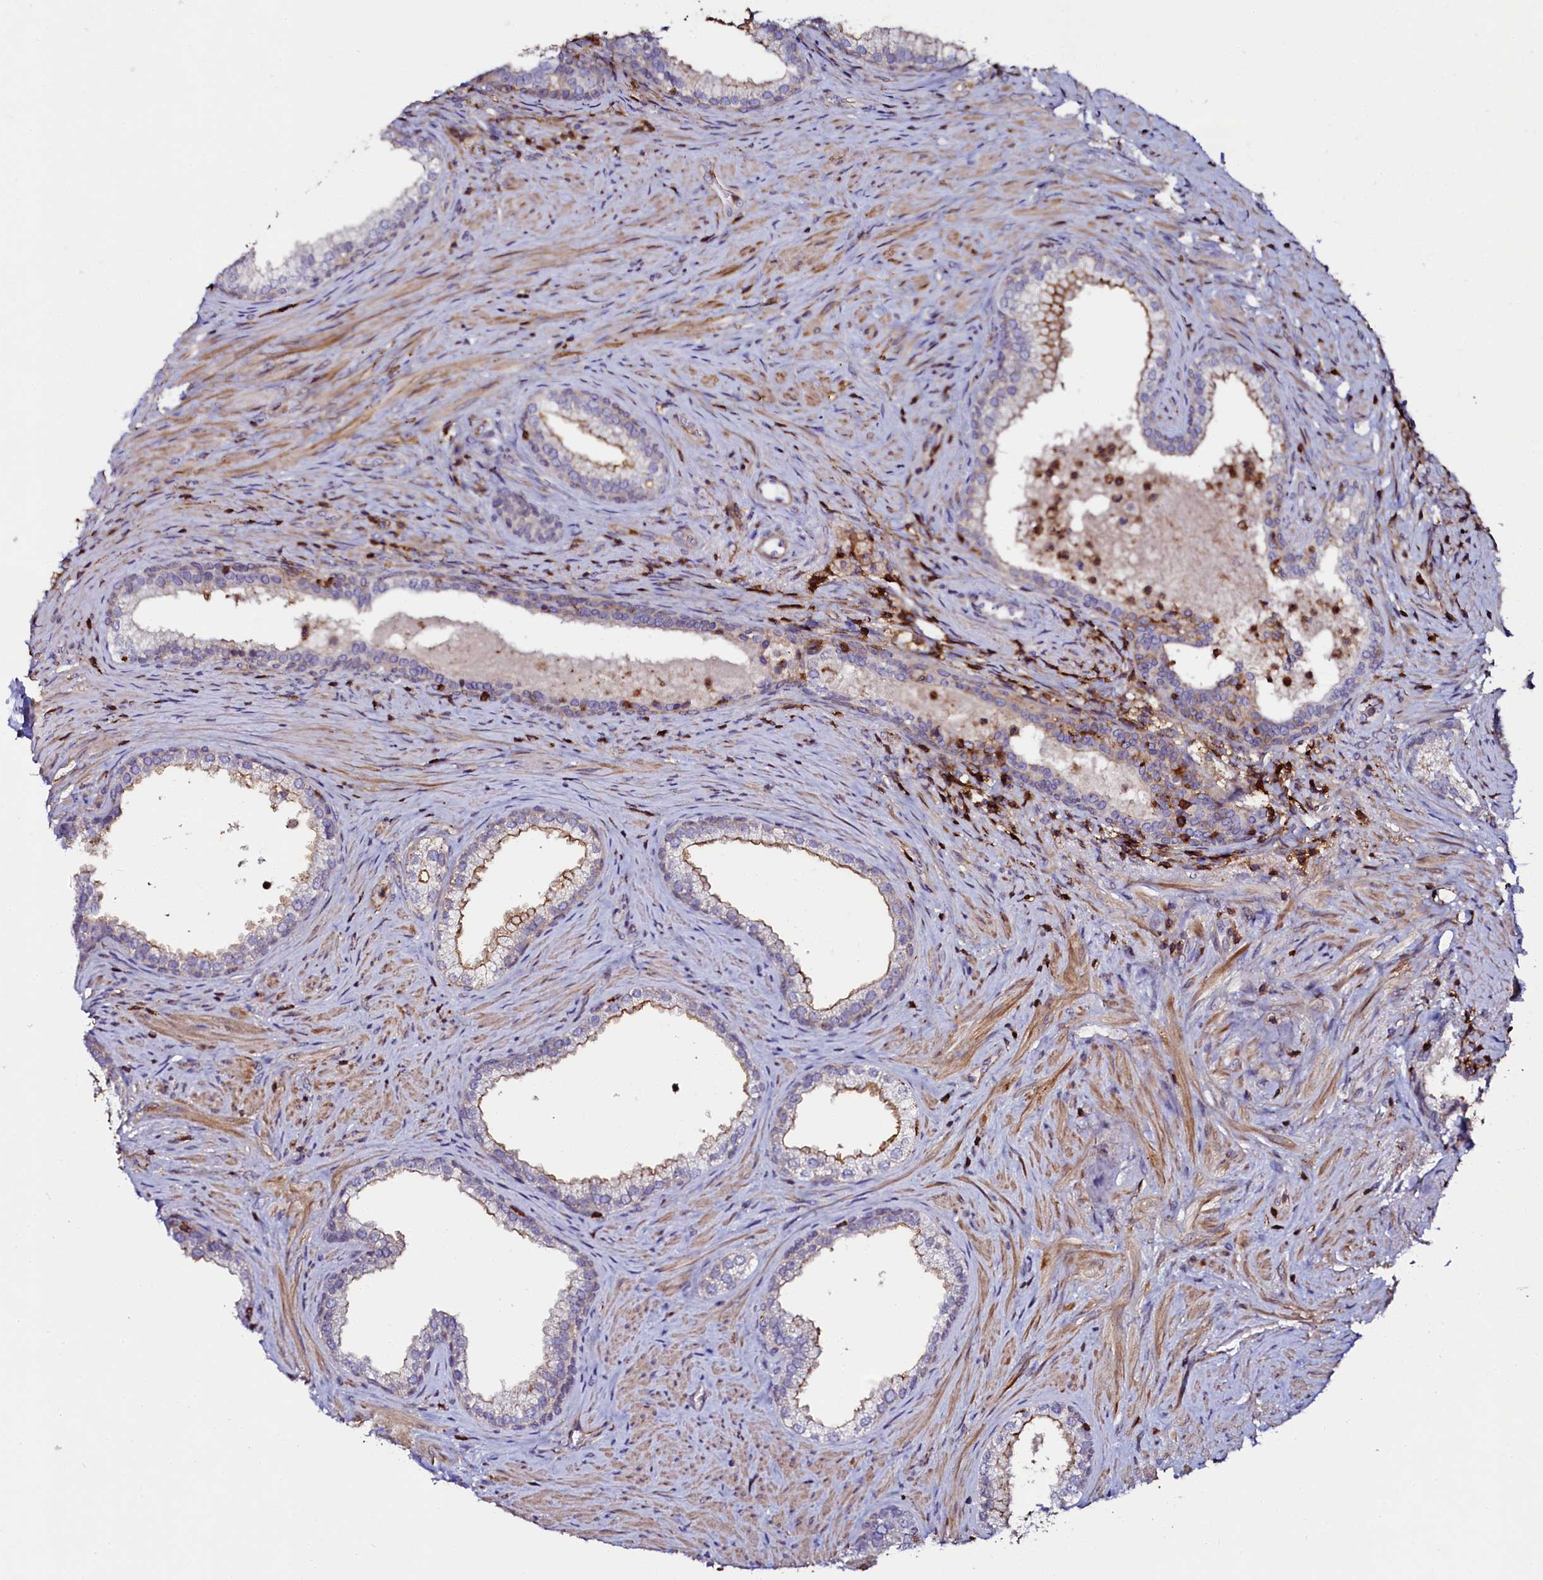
{"staining": {"intensity": "moderate", "quantity": "<25%", "location": "cytoplasmic/membranous"}, "tissue": "prostate", "cell_type": "Glandular cells", "image_type": "normal", "snomed": [{"axis": "morphology", "description": "Normal tissue, NOS"}, {"axis": "topography", "description": "Prostate"}], "caption": "Immunohistochemical staining of benign human prostate demonstrates moderate cytoplasmic/membranous protein expression in about <25% of glandular cells.", "gene": "AAAS", "patient": {"sex": "male", "age": 76}}